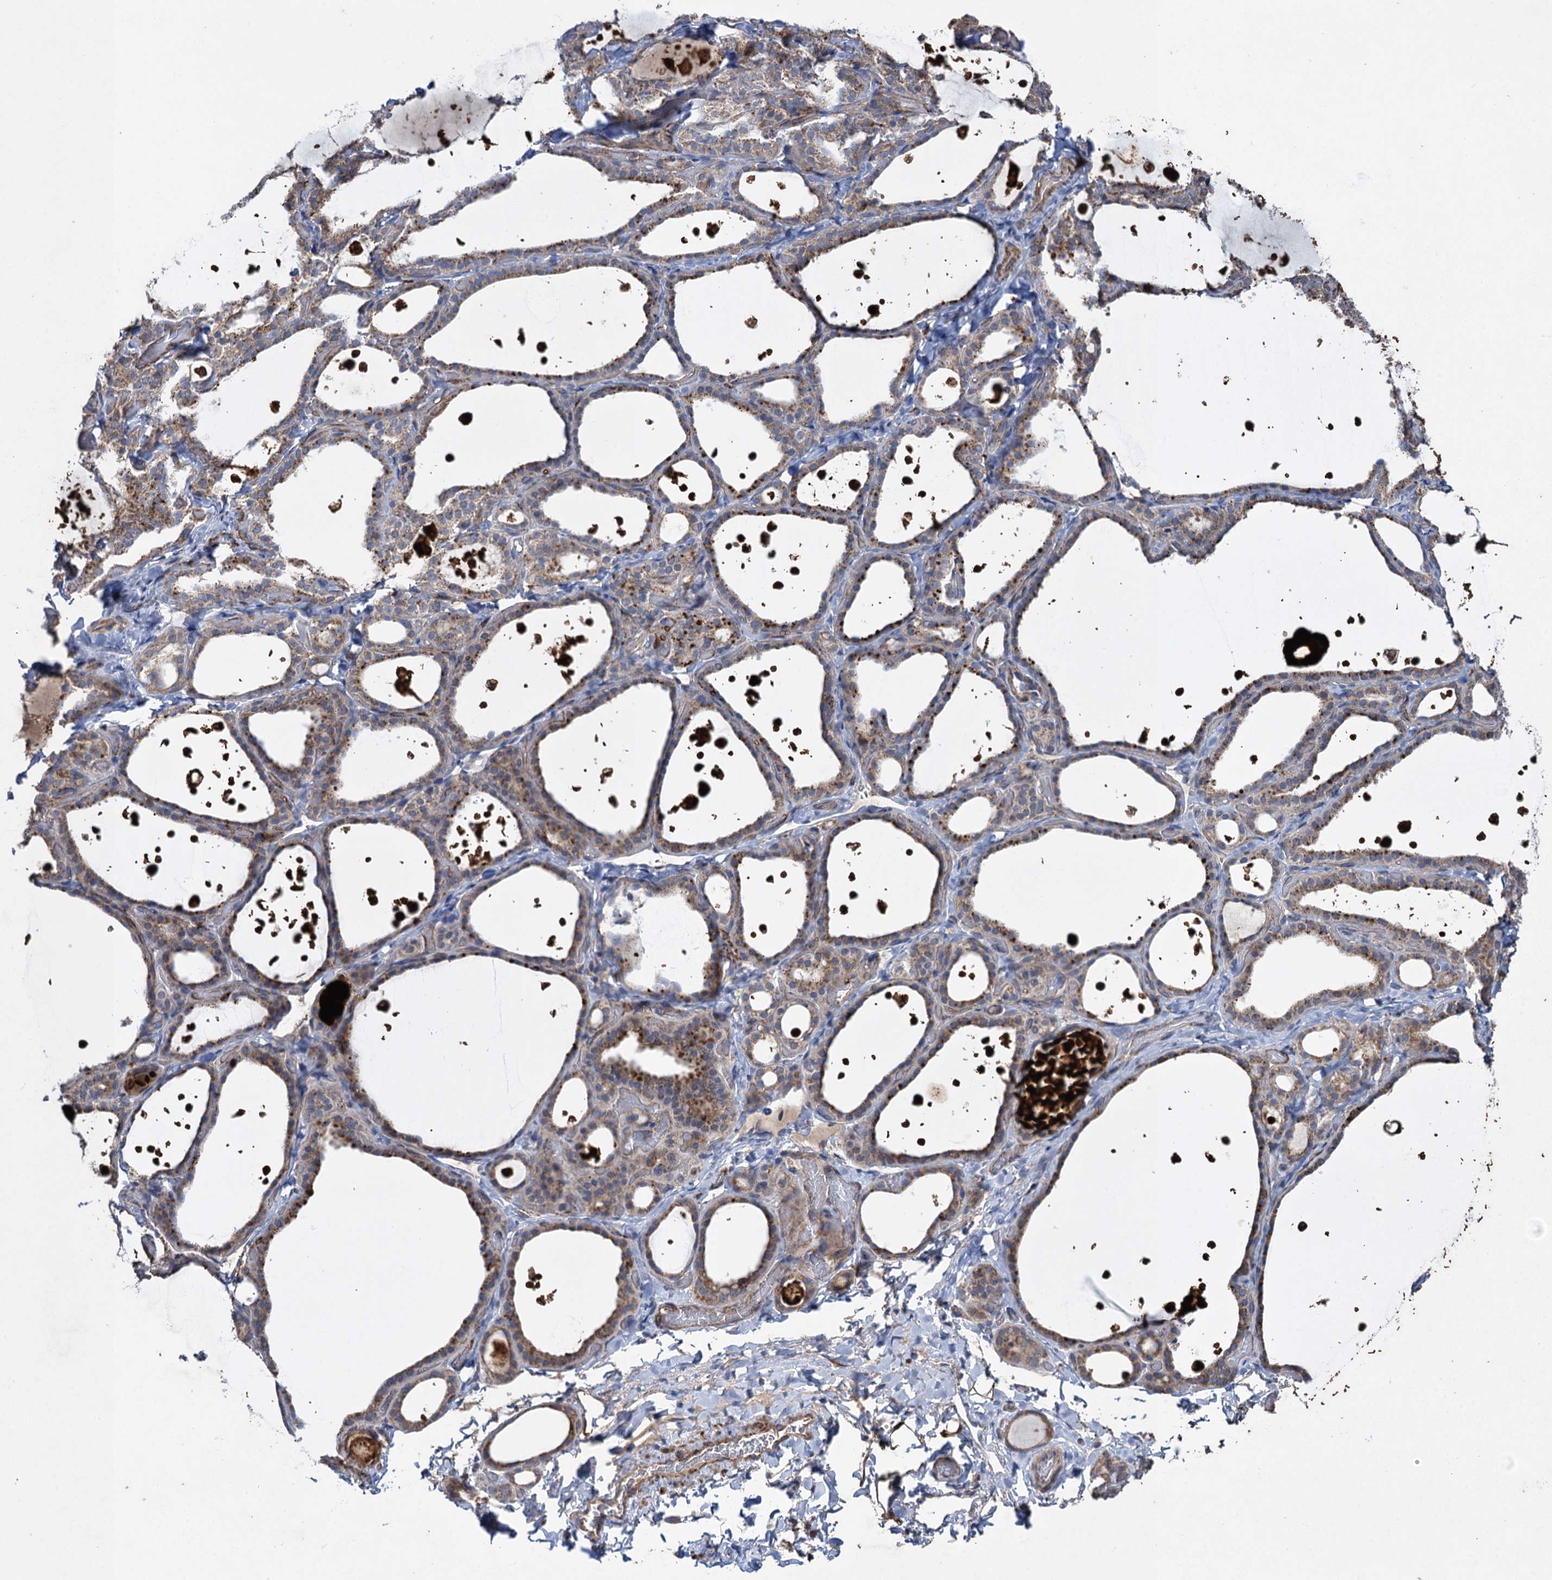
{"staining": {"intensity": "moderate", "quantity": "<25%", "location": "cytoplasmic/membranous"}, "tissue": "thyroid gland", "cell_type": "Glandular cells", "image_type": "normal", "snomed": [{"axis": "morphology", "description": "Normal tissue, NOS"}, {"axis": "topography", "description": "Thyroid gland"}], "caption": "Human thyroid gland stained with a brown dye displays moderate cytoplasmic/membranous positive staining in approximately <25% of glandular cells.", "gene": "TXNDC11", "patient": {"sex": "female", "age": 44}}